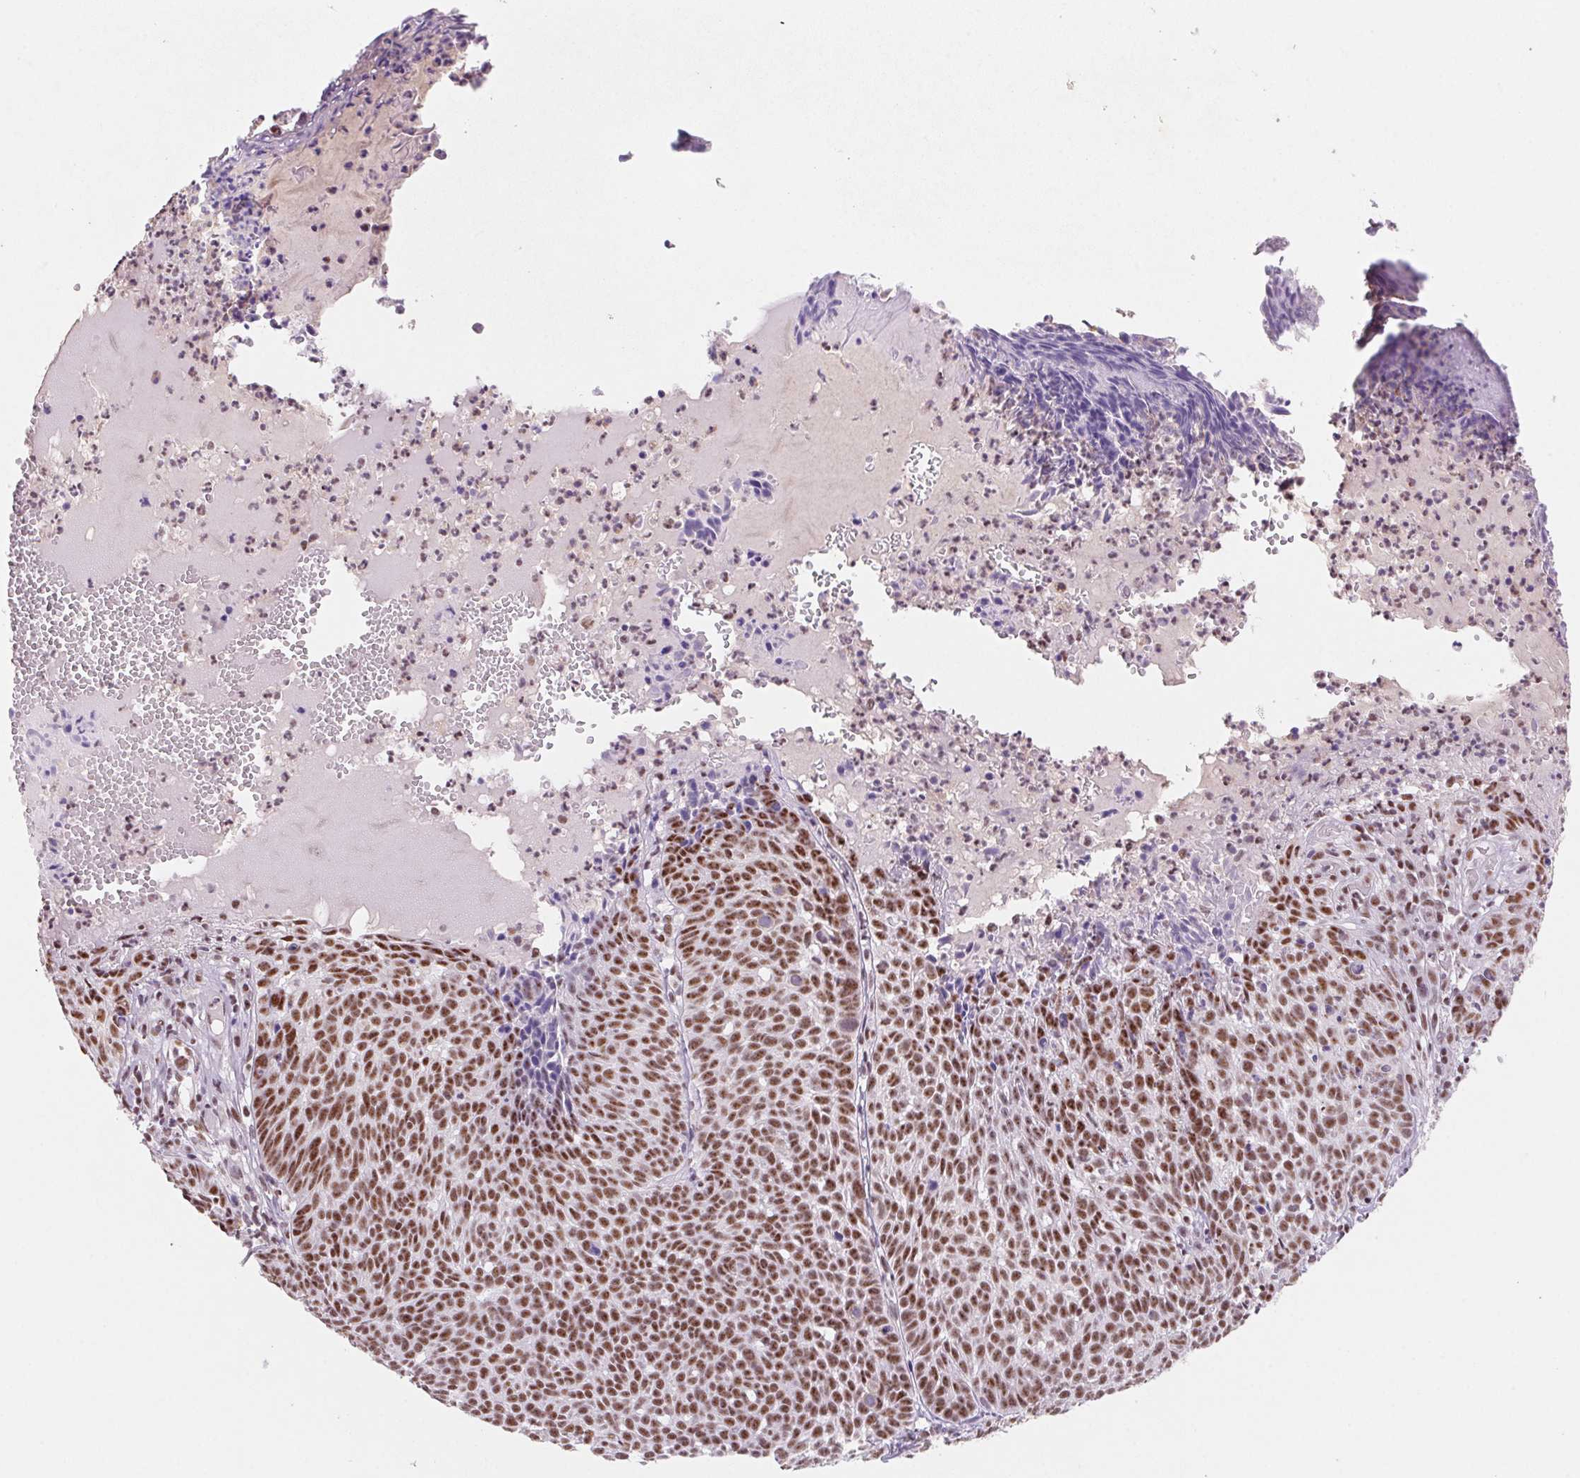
{"staining": {"intensity": "moderate", "quantity": ">75%", "location": "nuclear"}, "tissue": "skin cancer", "cell_type": "Tumor cells", "image_type": "cancer", "snomed": [{"axis": "morphology", "description": "Basal cell carcinoma"}, {"axis": "topography", "description": "Skin"}], "caption": "Basal cell carcinoma (skin) stained for a protein (brown) demonstrates moderate nuclear positive staining in approximately >75% of tumor cells.", "gene": "DPPA5", "patient": {"sex": "male", "age": 90}}